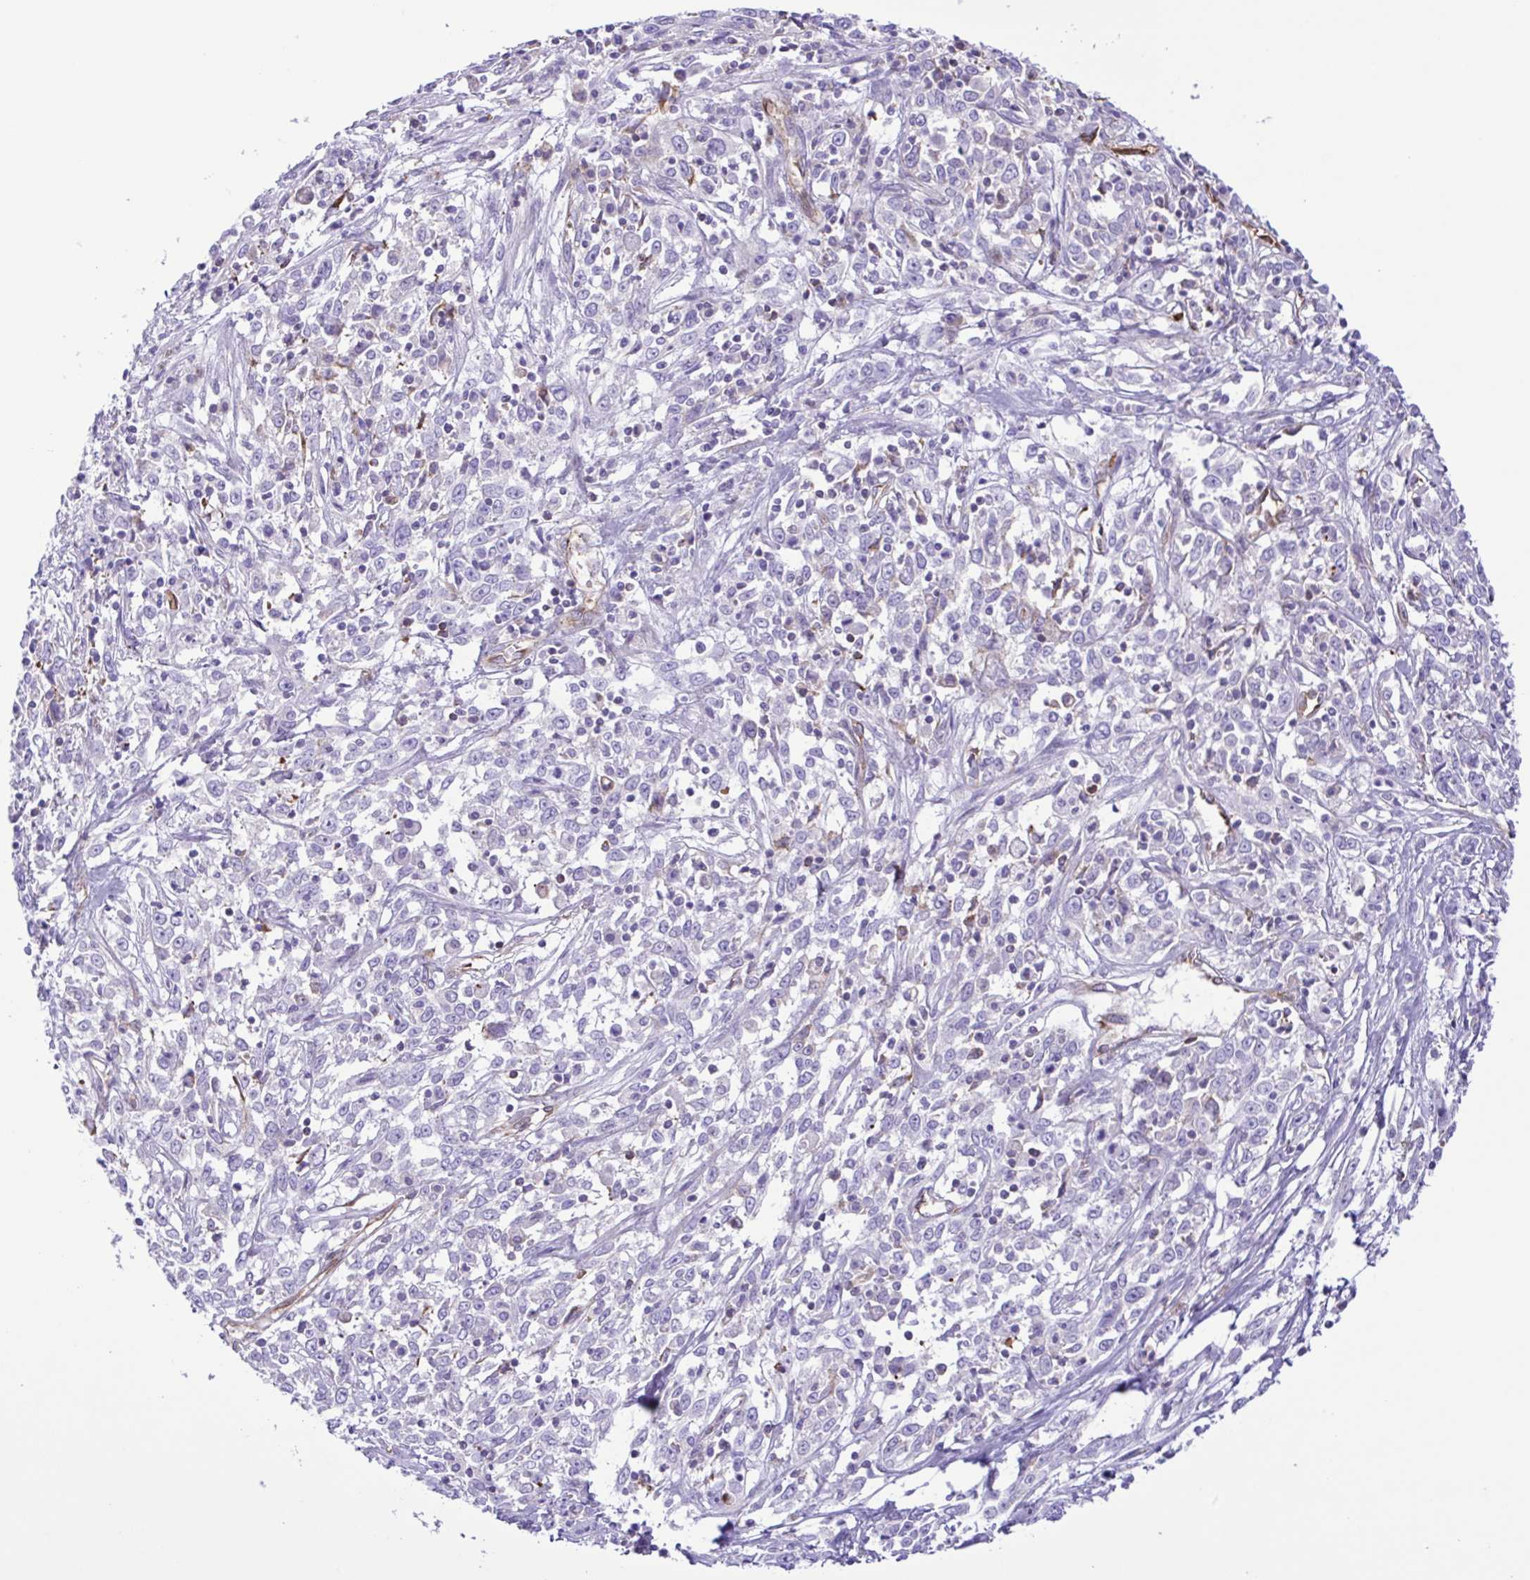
{"staining": {"intensity": "negative", "quantity": "none", "location": "none"}, "tissue": "cervical cancer", "cell_type": "Tumor cells", "image_type": "cancer", "snomed": [{"axis": "morphology", "description": "Adenocarcinoma, NOS"}, {"axis": "topography", "description": "Cervix"}], "caption": "Cervical cancer (adenocarcinoma) stained for a protein using immunohistochemistry demonstrates no positivity tumor cells.", "gene": "FLT1", "patient": {"sex": "female", "age": 40}}